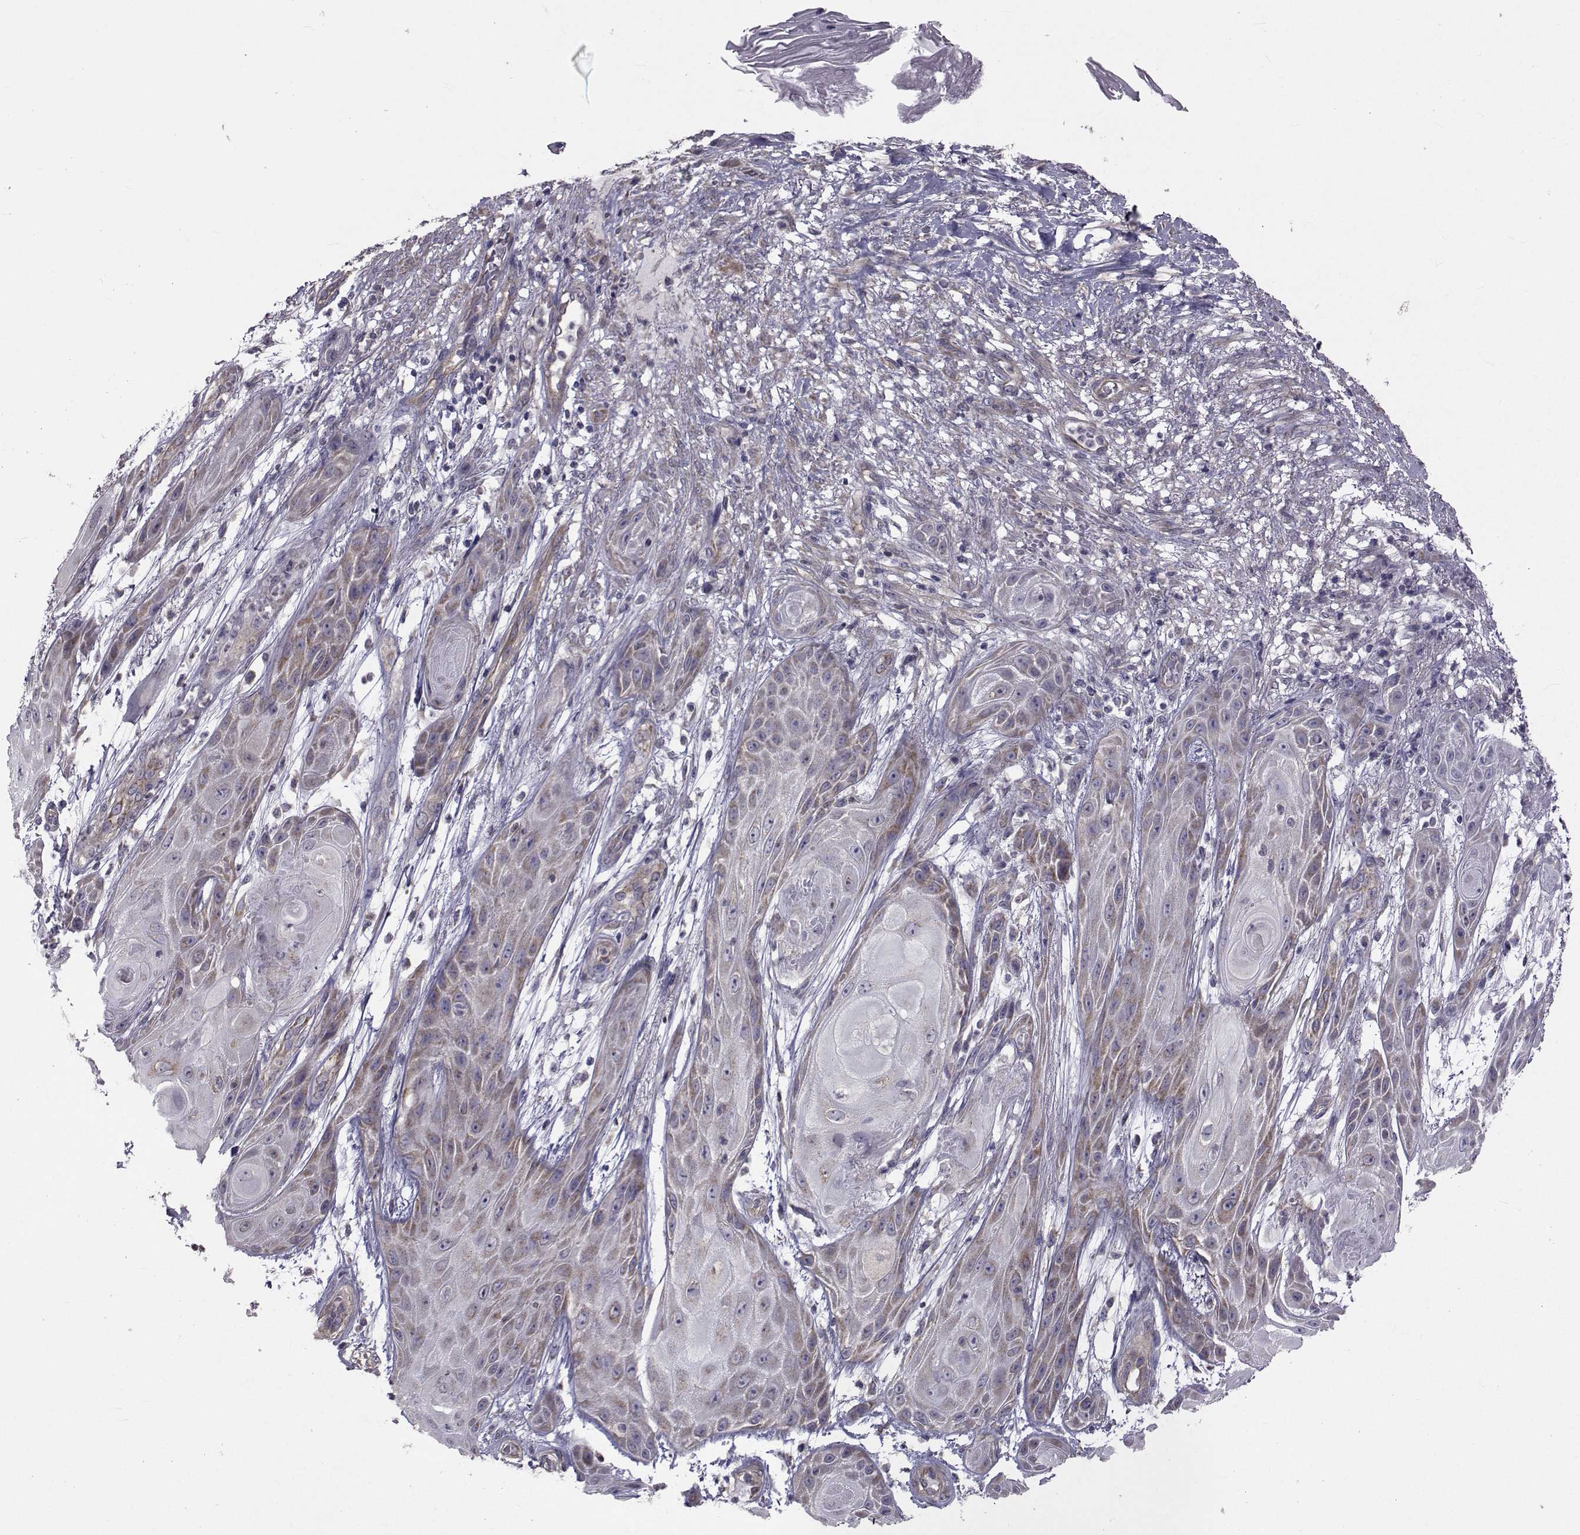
{"staining": {"intensity": "negative", "quantity": "none", "location": "none"}, "tissue": "skin cancer", "cell_type": "Tumor cells", "image_type": "cancer", "snomed": [{"axis": "morphology", "description": "Squamous cell carcinoma, NOS"}, {"axis": "topography", "description": "Skin"}], "caption": "Squamous cell carcinoma (skin) stained for a protein using immunohistochemistry demonstrates no staining tumor cells.", "gene": "CFAP74", "patient": {"sex": "male", "age": 62}}